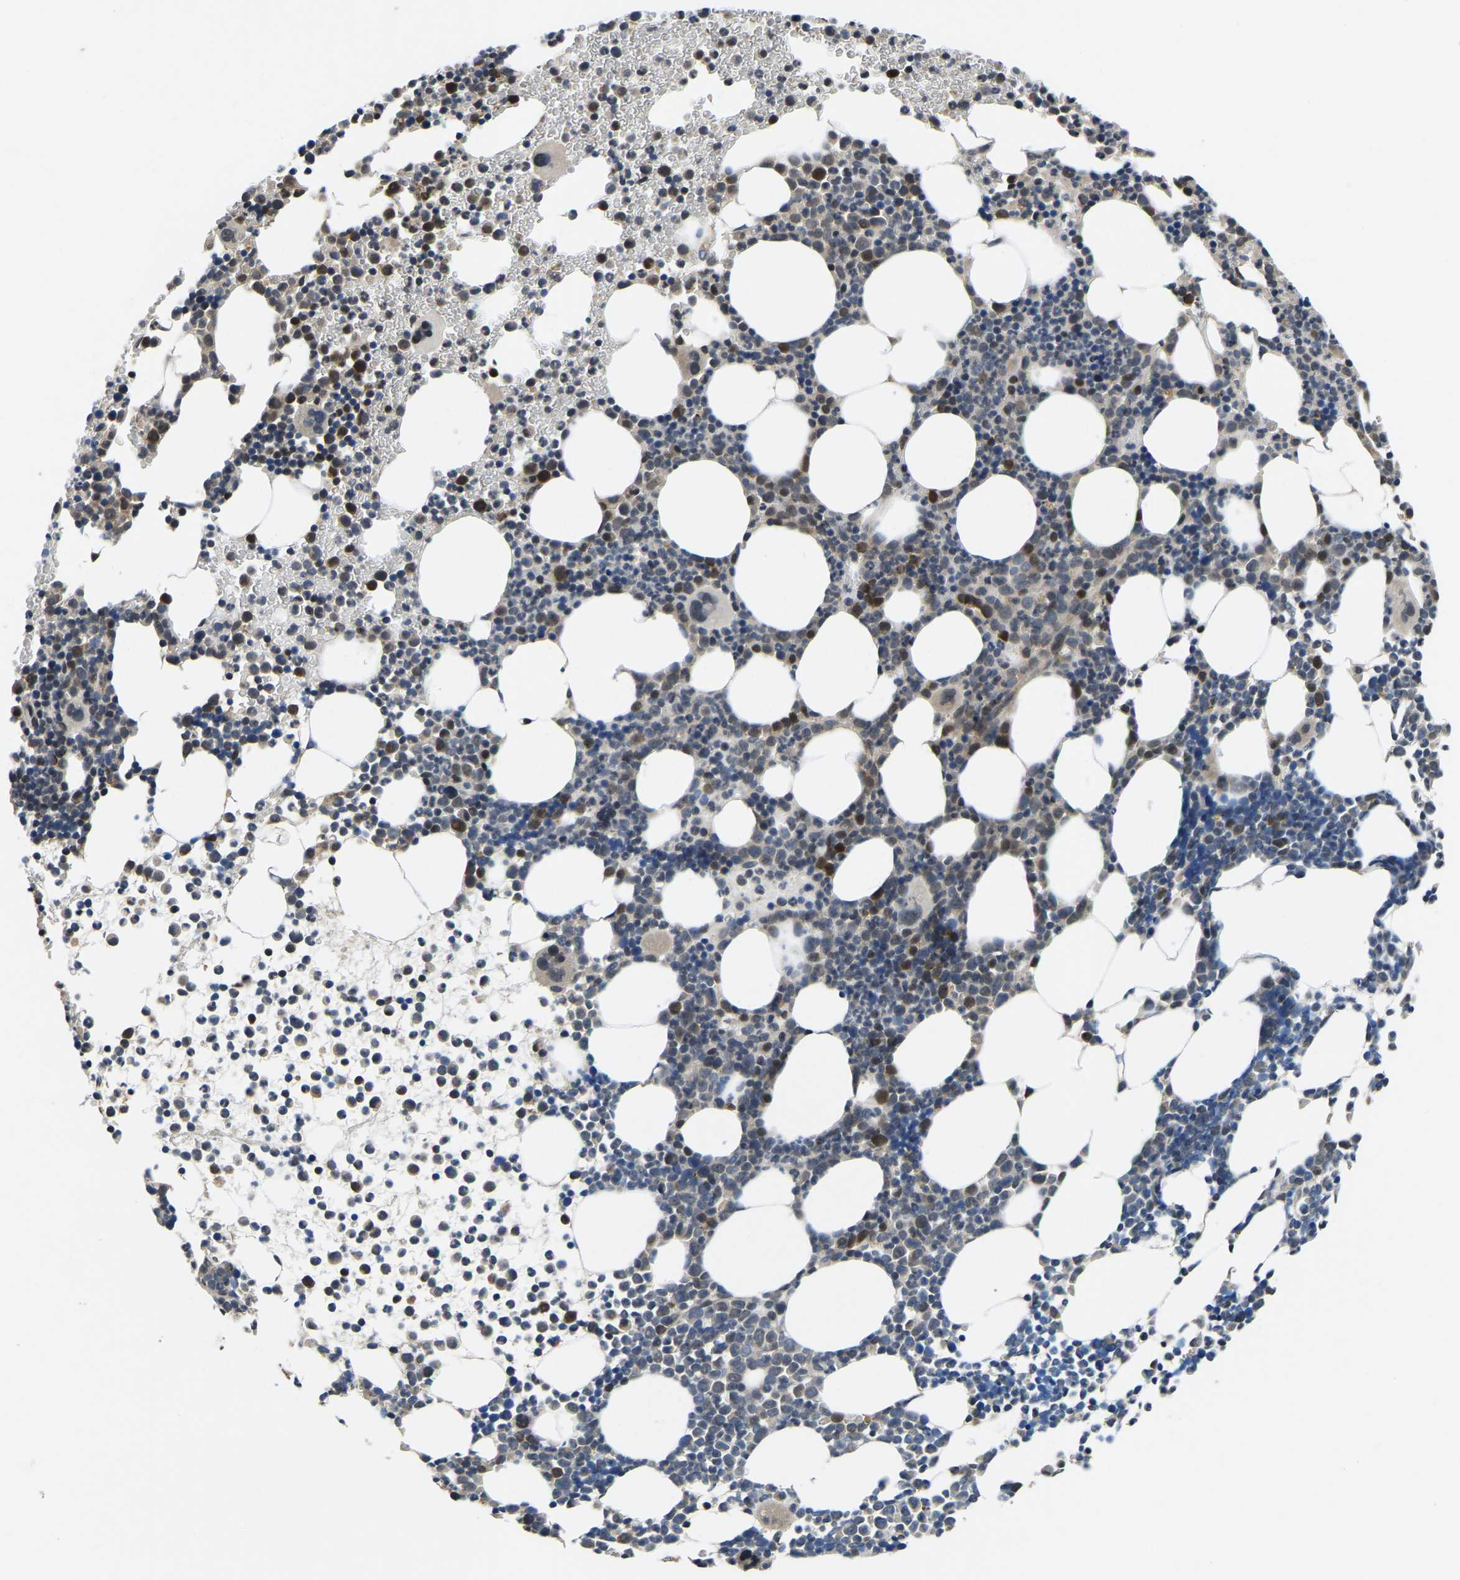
{"staining": {"intensity": "moderate", "quantity": "<25%", "location": "cytoplasmic/membranous"}, "tissue": "bone marrow", "cell_type": "Hematopoietic cells", "image_type": "normal", "snomed": [{"axis": "morphology", "description": "Normal tissue, NOS"}, {"axis": "morphology", "description": "Inflammation, NOS"}, {"axis": "topography", "description": "Bone marrow"}], "caption": "A low amount of moderate cytoplasmic/membranous staining is appreciated in approximately <25% of hematopoietic cells in normal bone marrow.", "gene": "DFFA", "patient": {"sex": "female", "age": 67}}